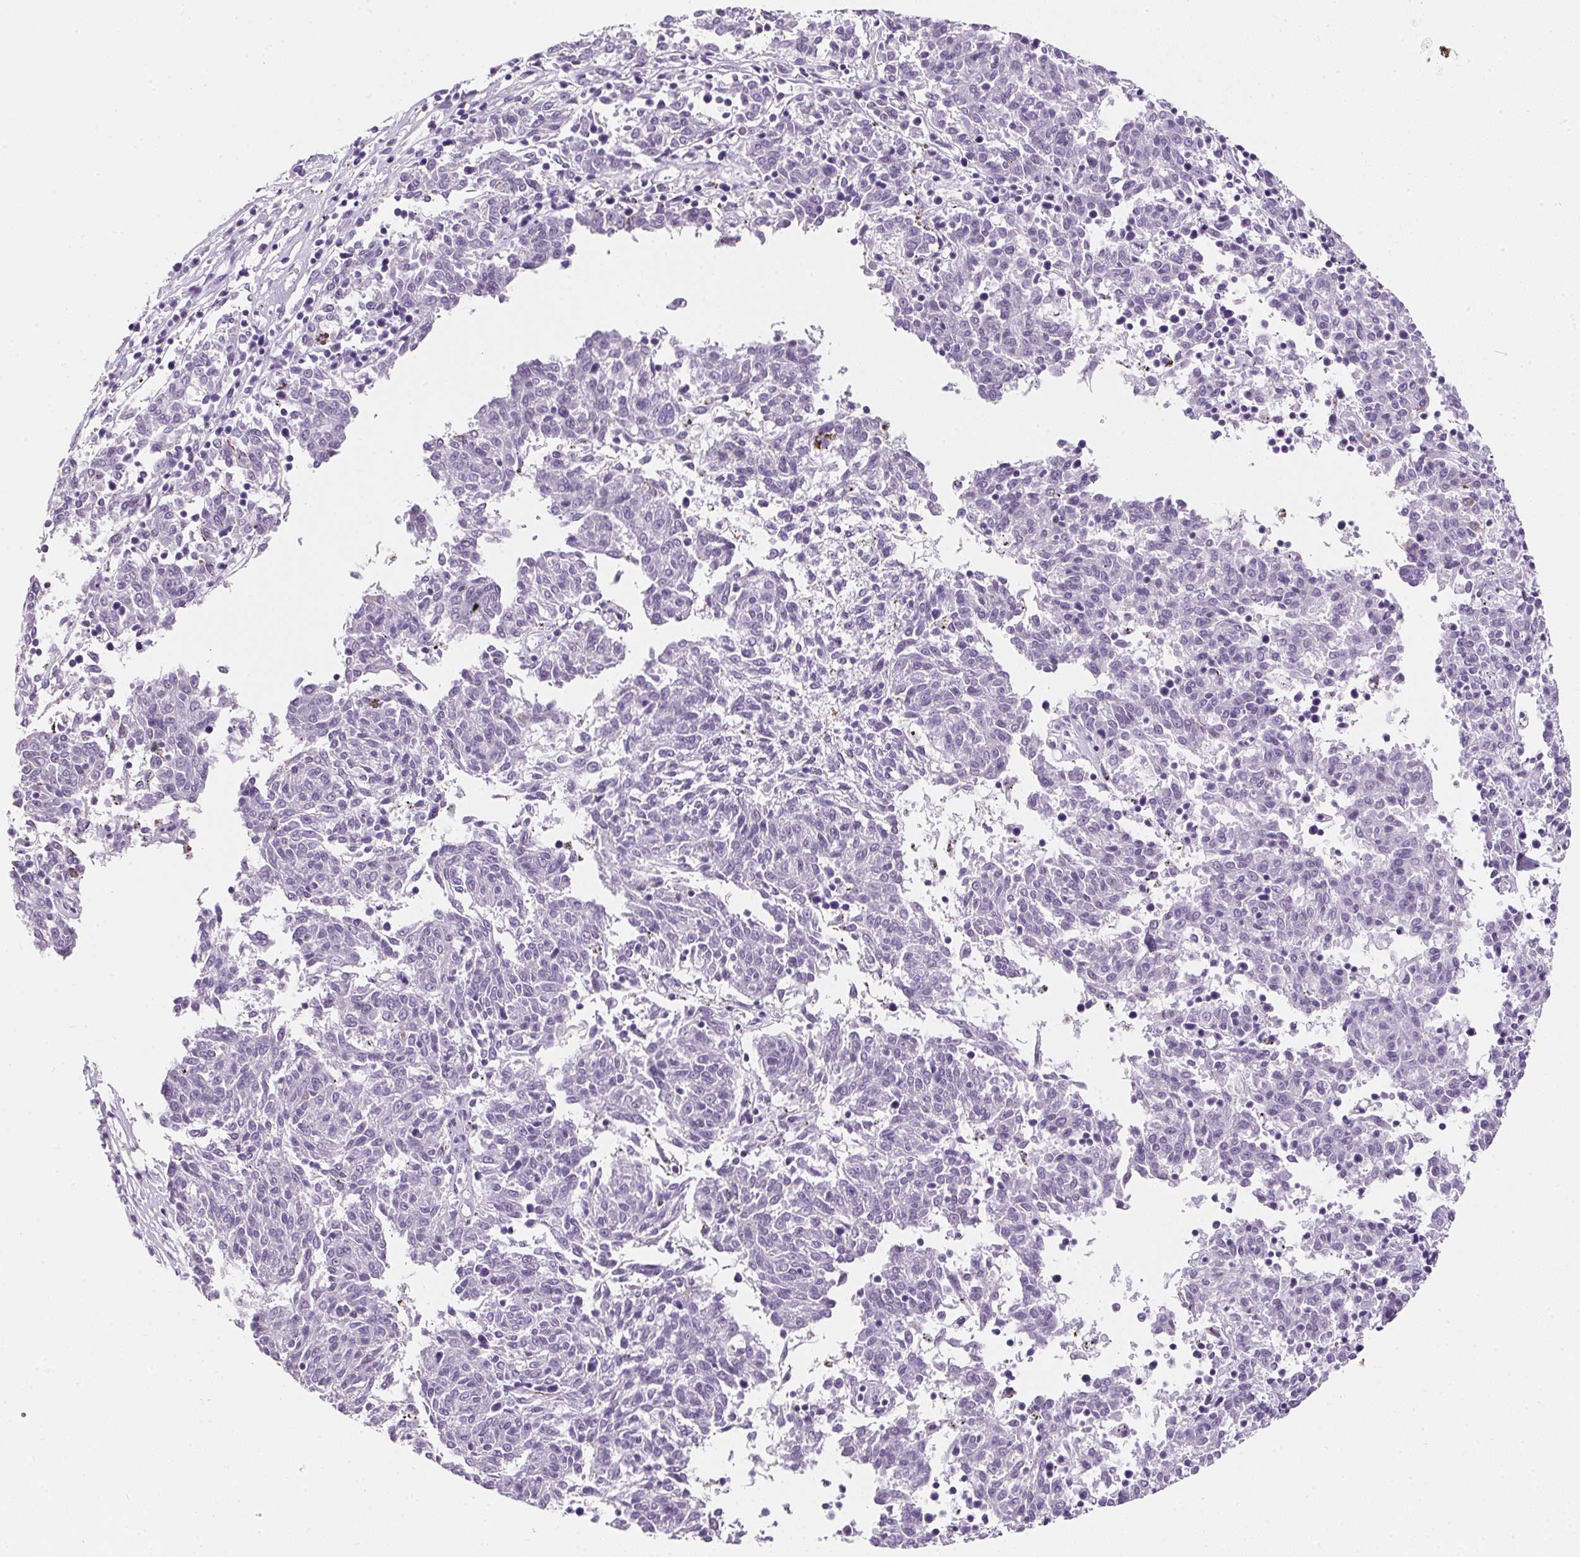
{"staining": {"intensity": "negative", "quantity": "none", "location": "none"}, "tissue": "melanoma", "cell_type": "Tumor cells", "image_type": "cancer", "snomed": [{"axis": "morphology", "description": "Malignant melanoma, NOS"}, {"axis": "topography", "description": "Skin"}], "caption": "Human malignant melanoma stained for a protein using immunohistochemistry demonstrates no staining in tumor cells.", "gene": "AQP5", "patient": {"sex": "female", "age": 72}}